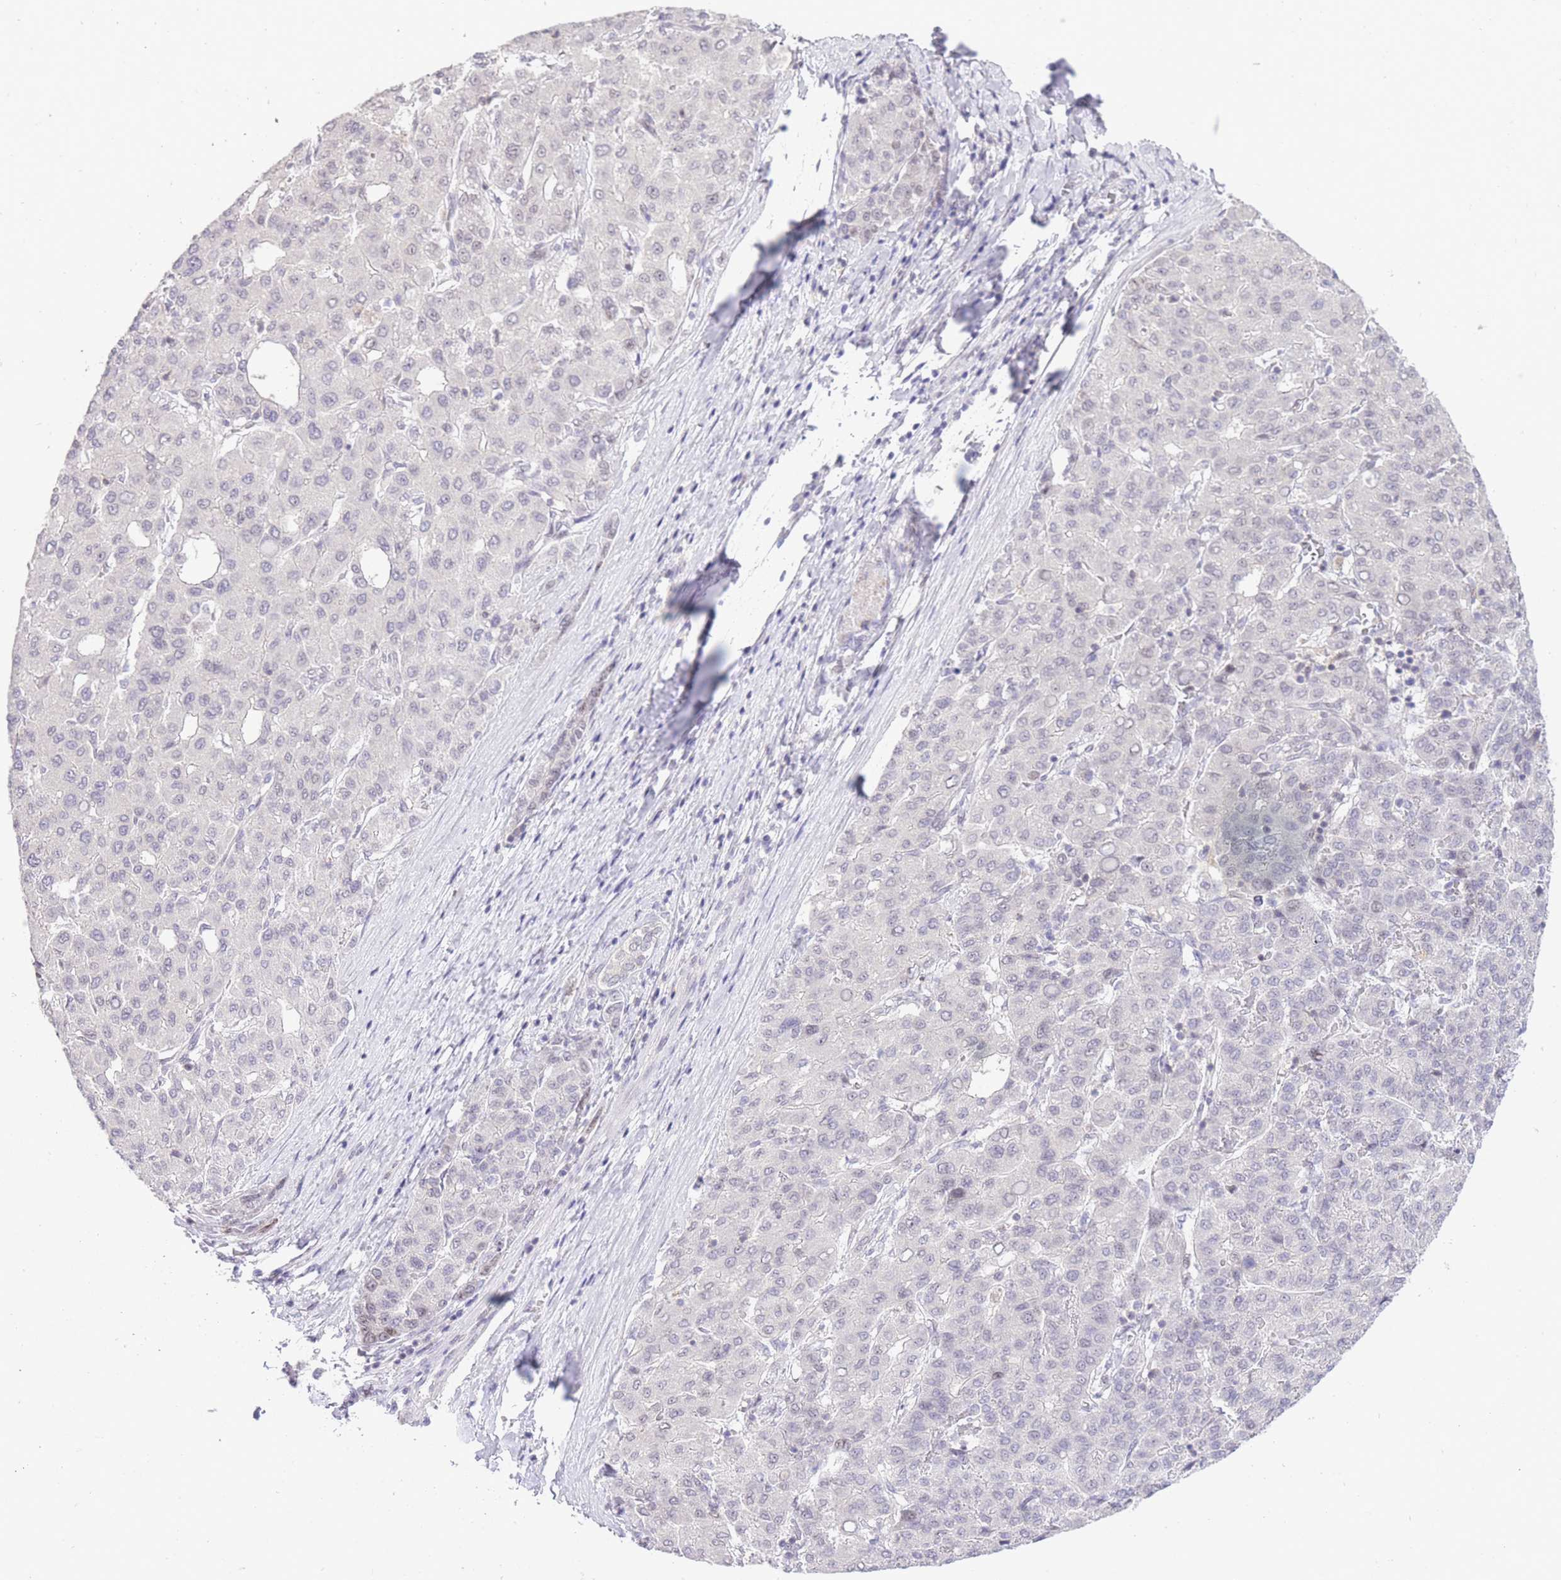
{"staining": {"intensity": "negative", "quantity": "none", "location": "none"}, "tissue": "liver cancer", "cell_type": "Tumor cells", "image_type": "cancer", "snomed": [{"axis": "morphology", "description": "Carcinoma, Hepatocellular, NOS"}, {"axis": "topography", "description": "Liver"}], "caption": "Immunohistochemistry of human hepatocellular carcinoma (liver) demonstrates no positivity in tumor cells.", "gene": "STK39", "patient": {"sex": "male", "age": 65}}